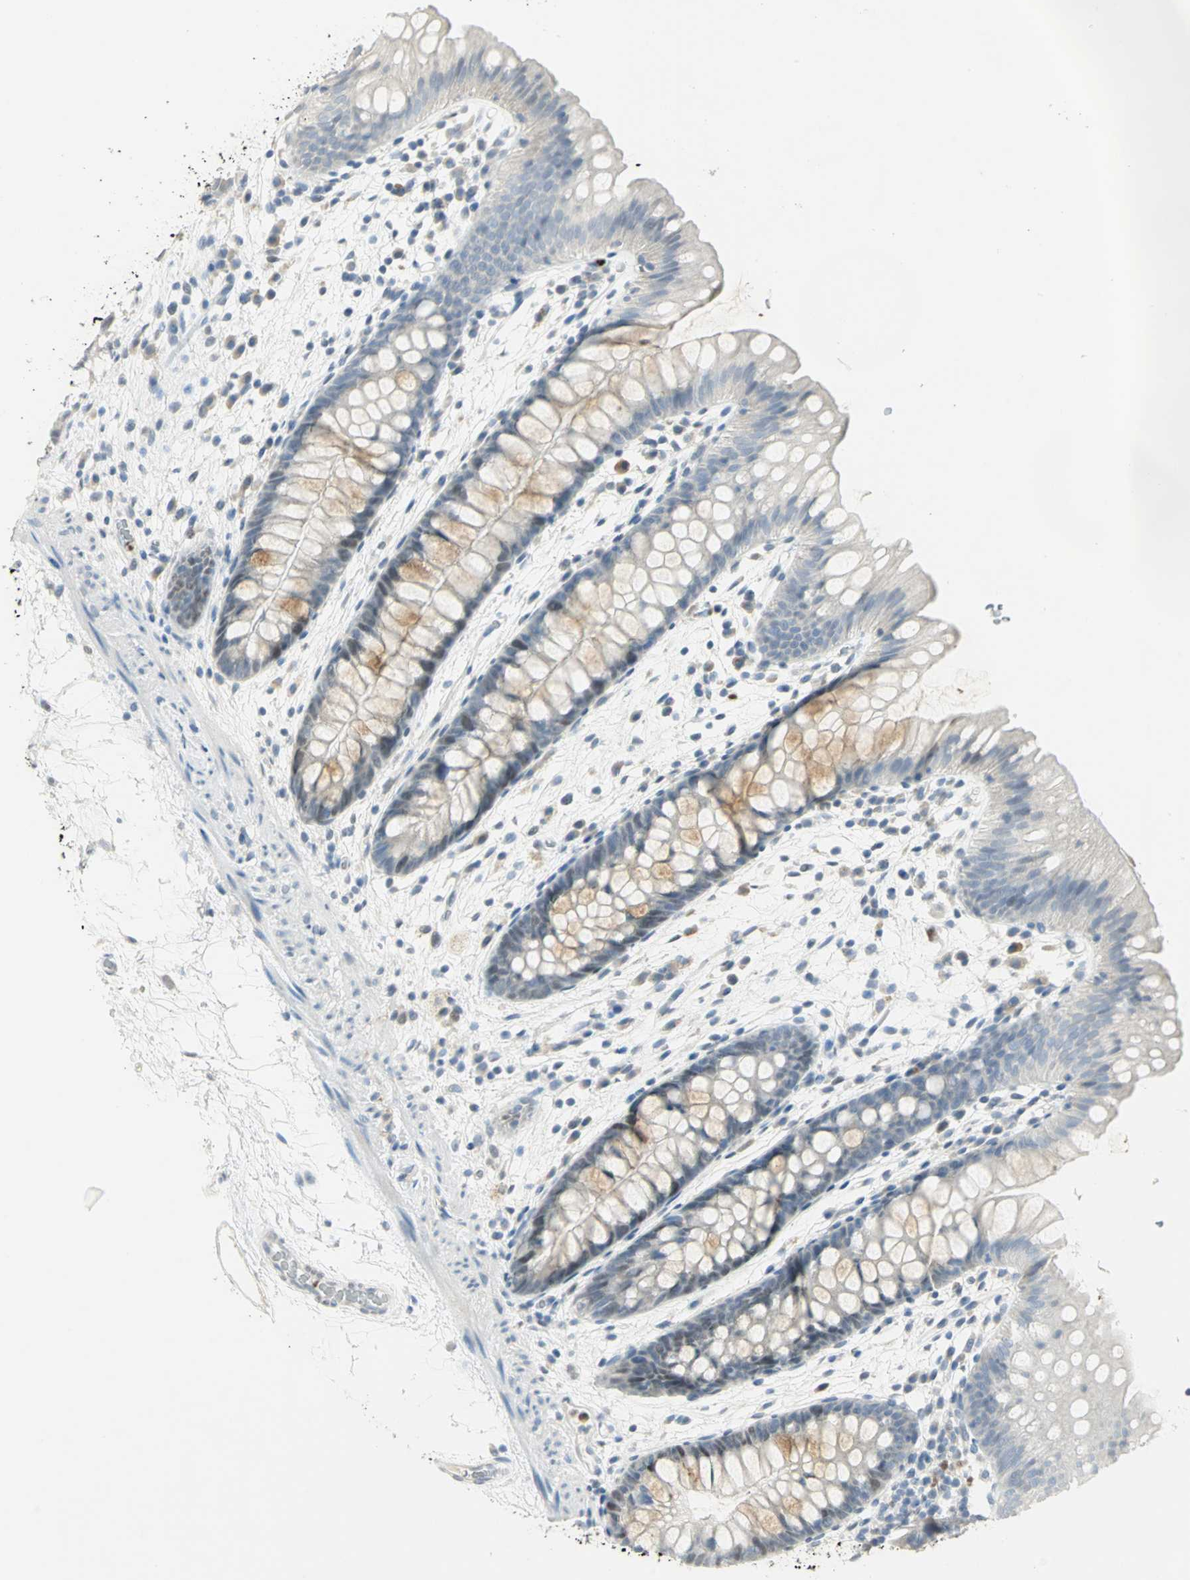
{"staining": {"intensity": "negative", "quantity": "none", "location": "none"}, "tissue": "colon", "cell_type": "Endothelial cells", "image_type": "normal", "snomed": [{"axis": "morphology", "description": "Normal tissue, NOS"}, {"axis": "topography", "description": "Smooth muscle"}, {"axis": "topography", "description": "Colon"}], "caption": "High power microscopy photomicrograph of an immunohistochemistry histopathology image of unremarkable colon, revealing no significant positivity in endothelial cells. (IHC, brightfield microscopy, high magnification).", "gene": "BCL6", "patient": {"sex": "male", "age": 67}}